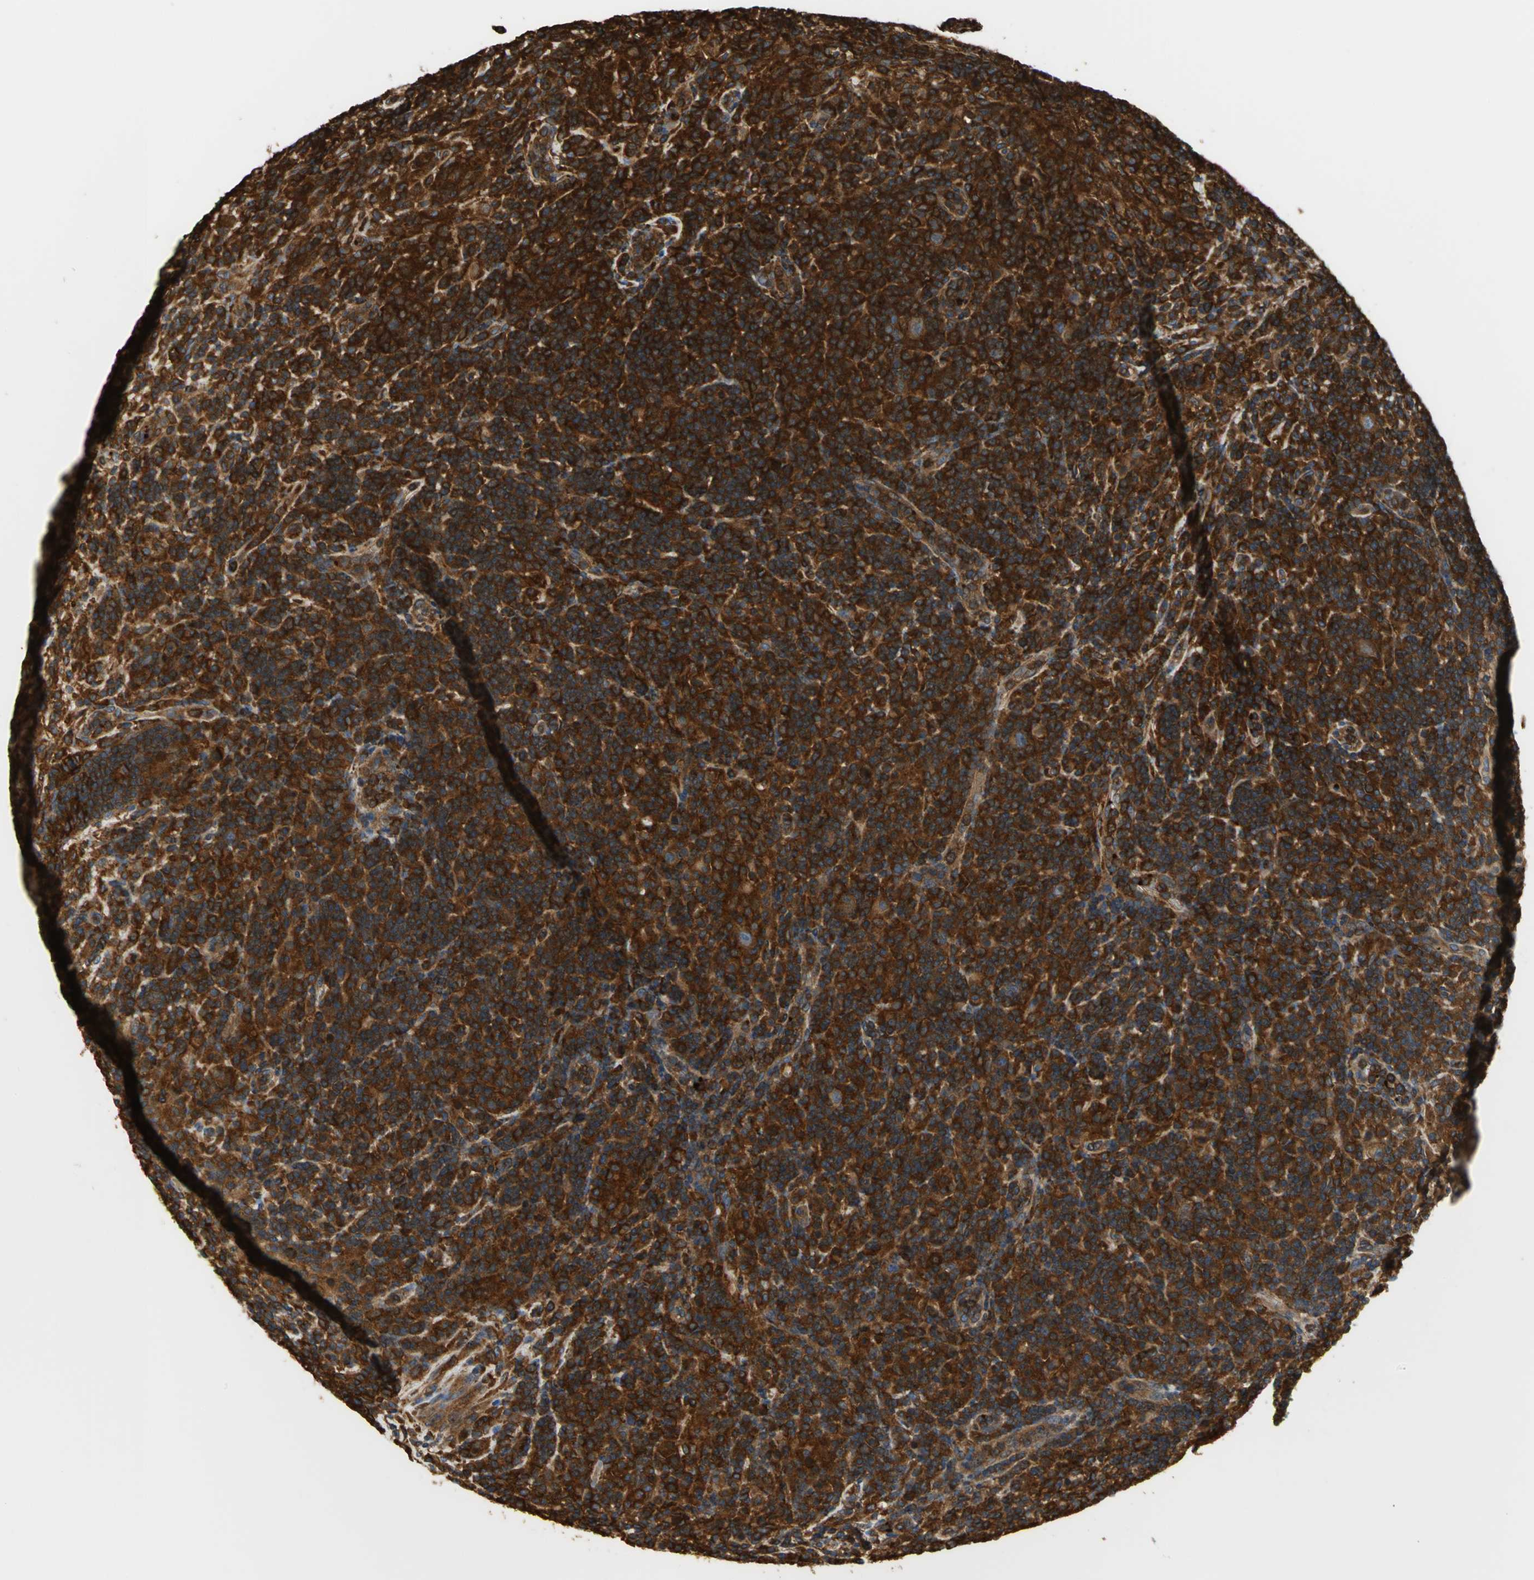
{"staining": {"intensity": "strong", "quantity": ">75%", "location": "cytoplasmic/membranous"}, "tissue": "lymphoma", "cell_type": "Tumor cells", "image_type": "cancer", "snomed": [{"axis": "morphology", "description": "Hodgkin's disease, NOS"}, {"axis": "topography", "description": "Lymph node"}], "caption": "Protein staining of Hodgkin's disease tissue demonstrates strong cytoplasmic/membranous staining in about >75% of tumor cells.", "gene": "TLN1", "patient": {"sex": "male", "age": 70}}